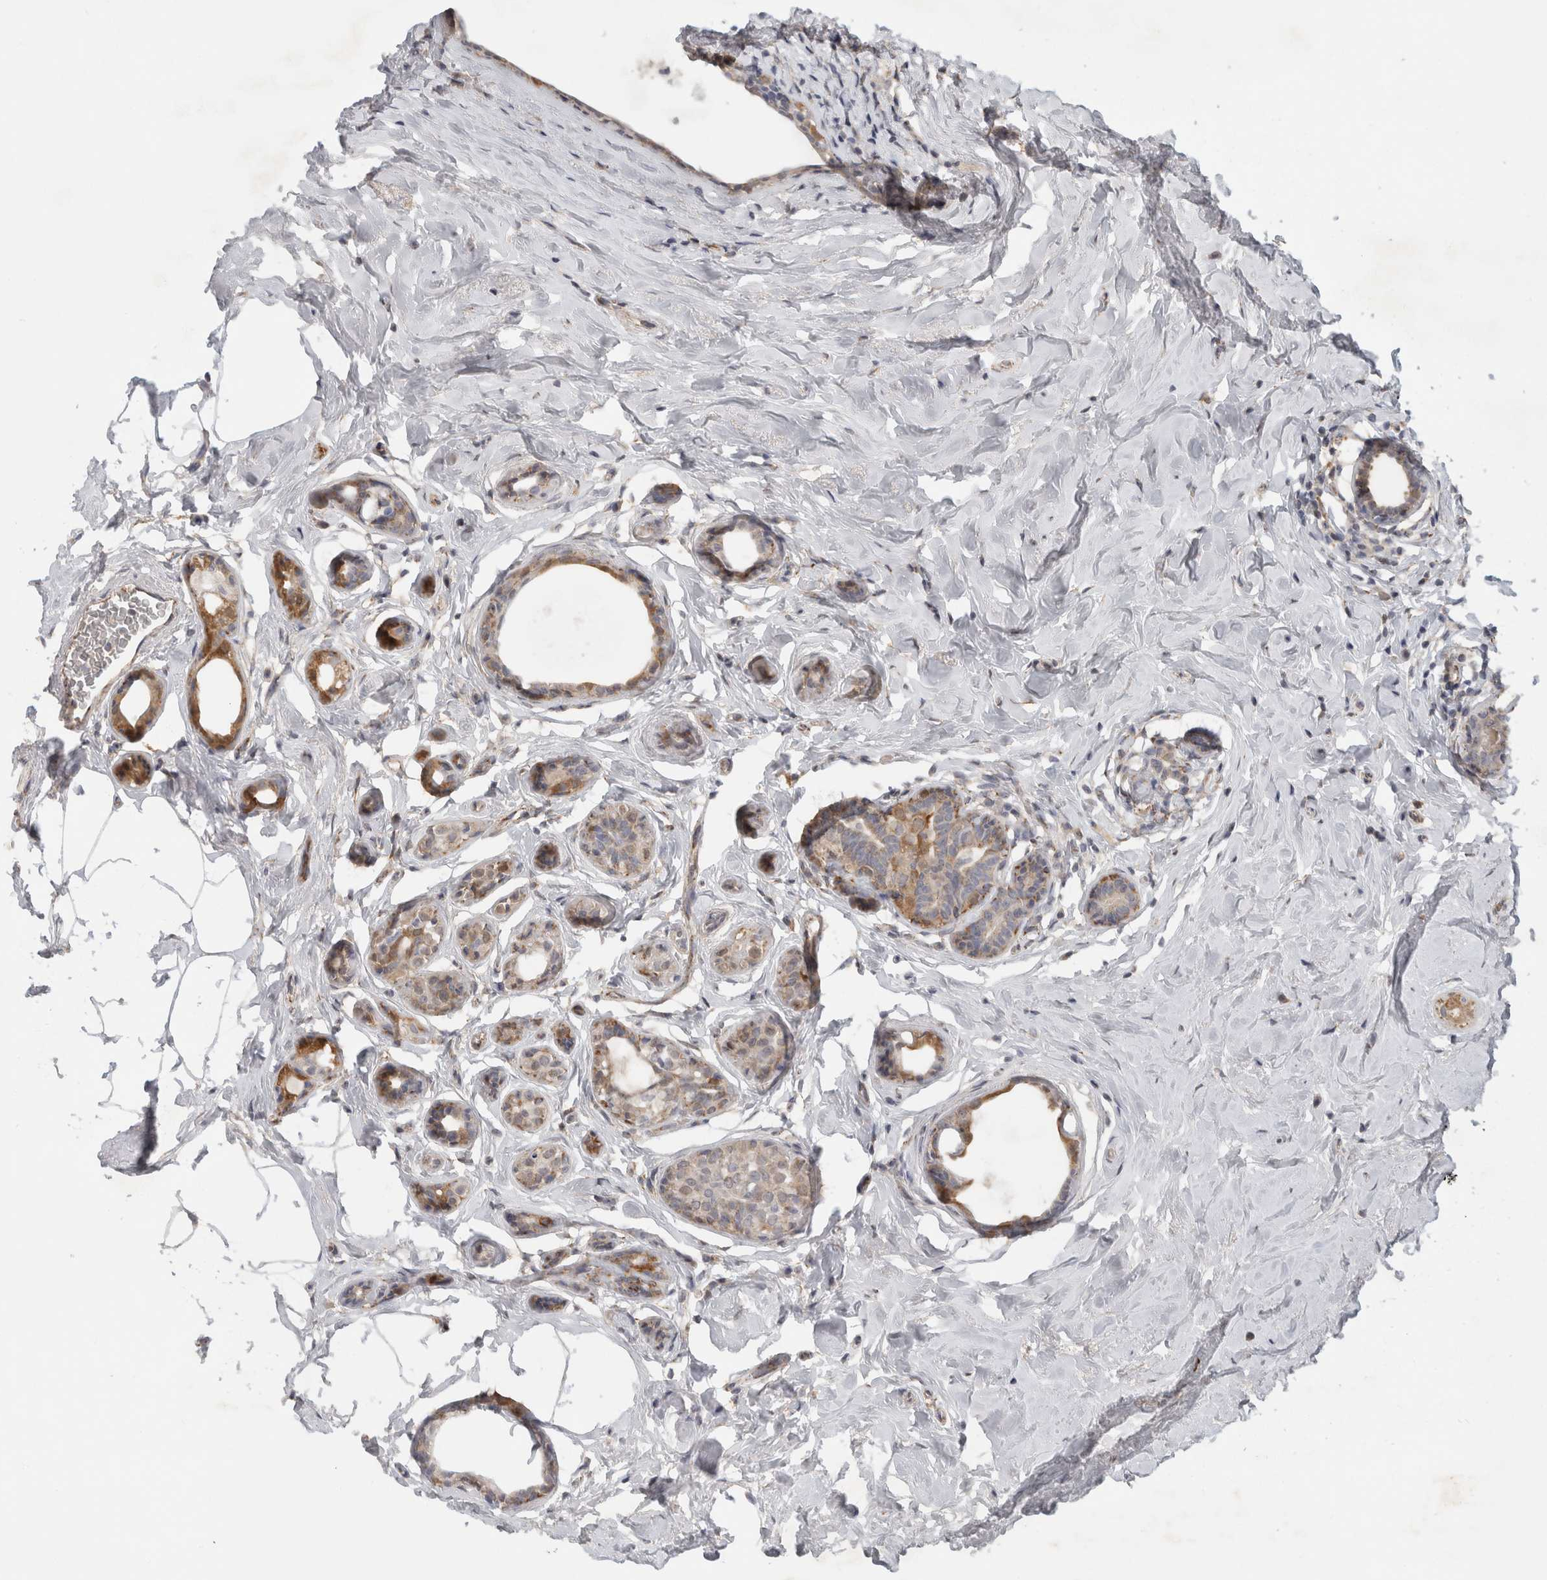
{"staining": {"intensity": "moderate", "quantity": "25%-75%", "location": "cytoplasmic/membranous"}, "tissue": "breast cancer", "cell_type": "Tumor cells", "image_type": "cancer", "snomed": [{"axis": "morphology", "description": "Duct carcinoma"}, {"axis": "topography", "description": "Breast"}], "caption": "High-power microscopy captured an immunohistochemistry photomicrograph of breast cancer (invasive ductal carcinoma), revealing moderate cytoplasmic/membranous positivity in about 25%-75% of tumor cells.", "gene": "DYRK2", "patient": {"sex": "female", "age": 55}}